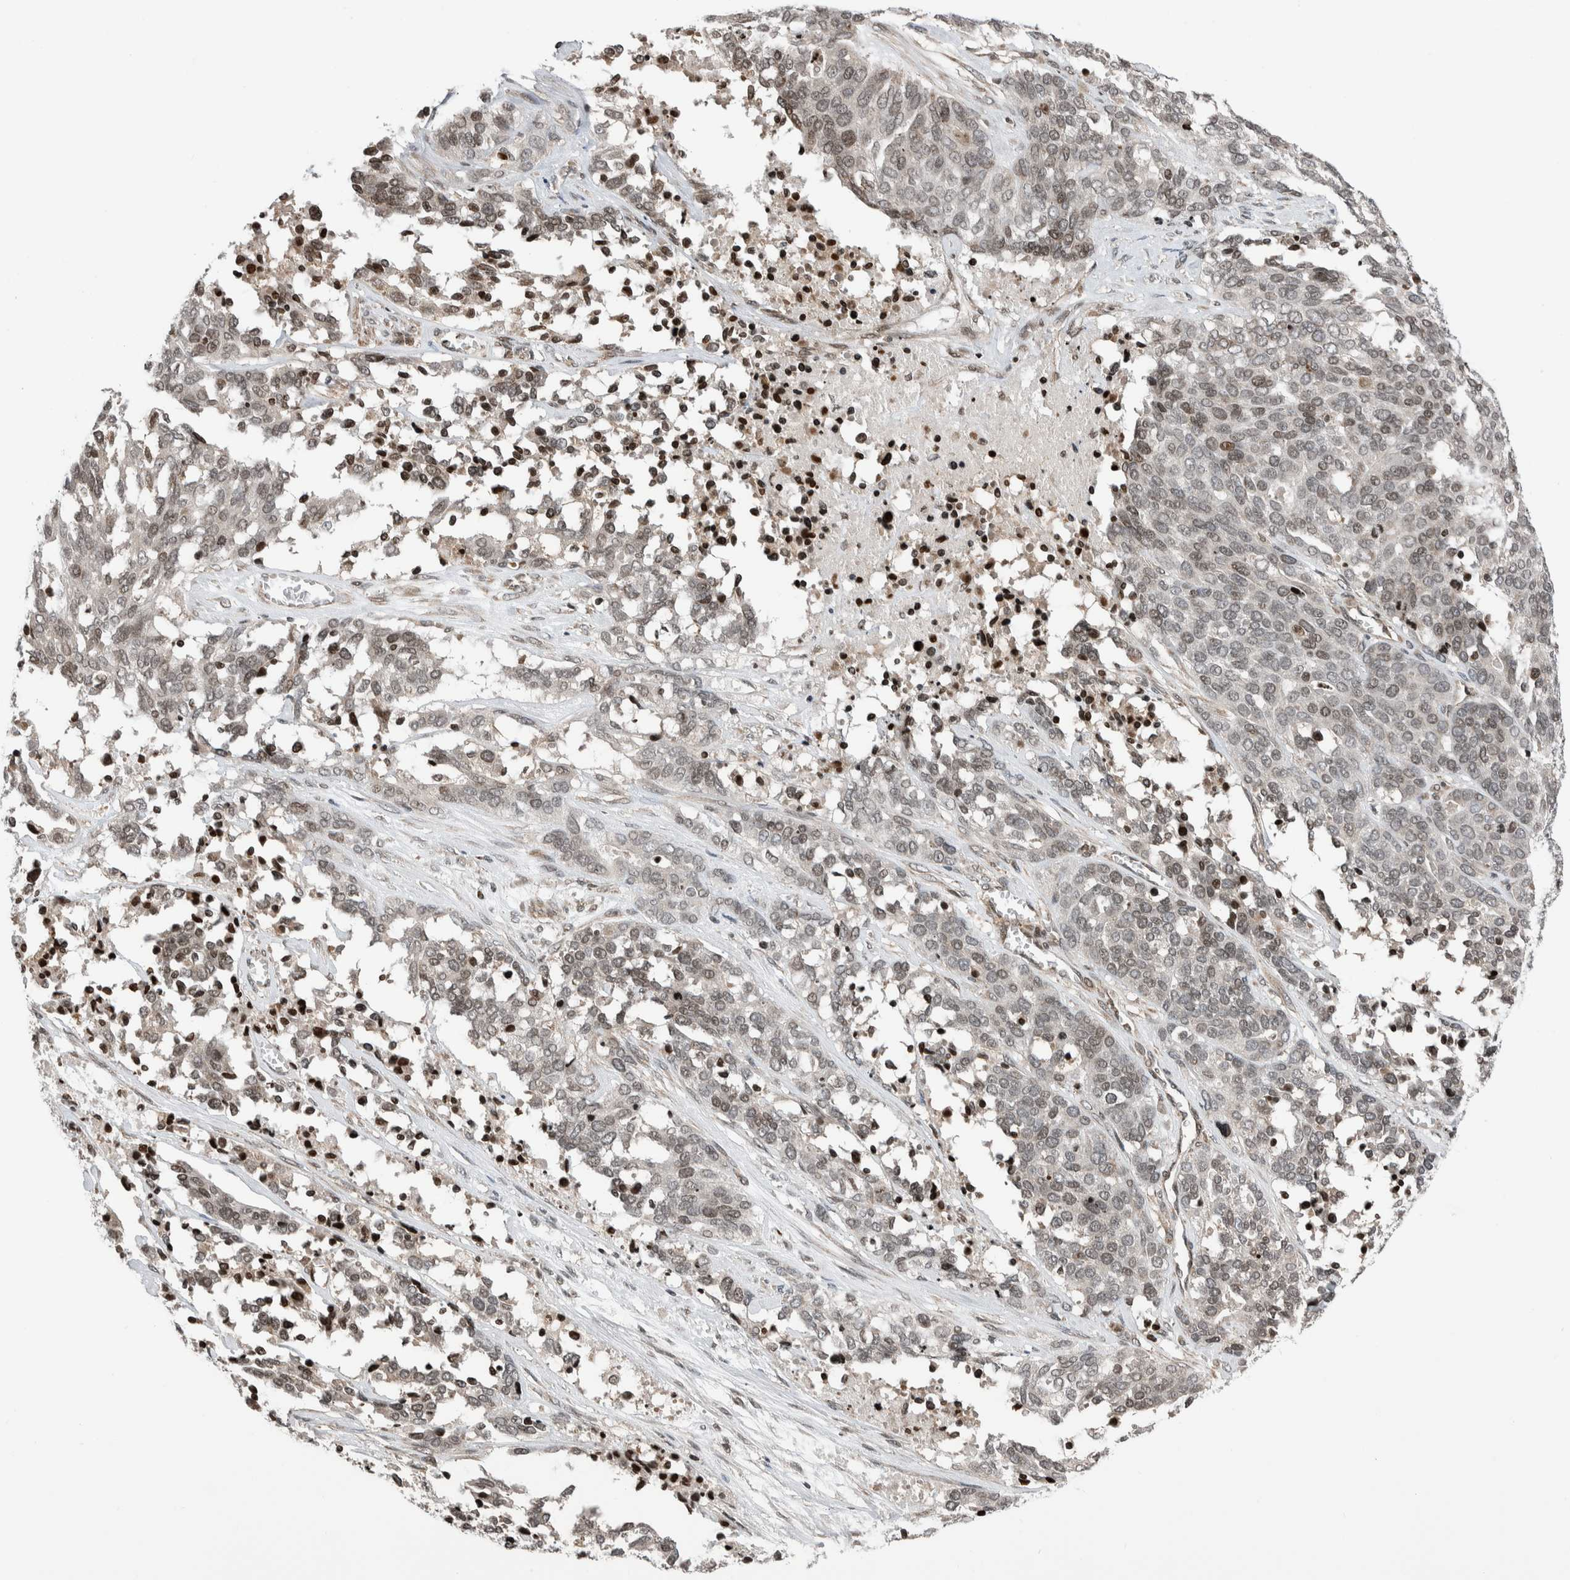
{"staining": {"intensity": "moderate", "quantity": "25%-75%", "location": "nuclear"}, "tissue": "ovarian cancer", "cell_type": "Tumor cells", "image_type": "cancer", "snomed": [{"axis": "morphology", "description": "Cystadenocarcinoma, serous, NOS"}, {"axis": "topography", "description": "Ovary"}], "caption": "Brown immunohistochemical staining in human serous cystadenocarcinoma (ovarian) exhibits moderate nuclear staining in approximately 25%-75% of tumor cells.", "gene": "NPLOC4", "patient": {"sex": "female", "age": 44}}